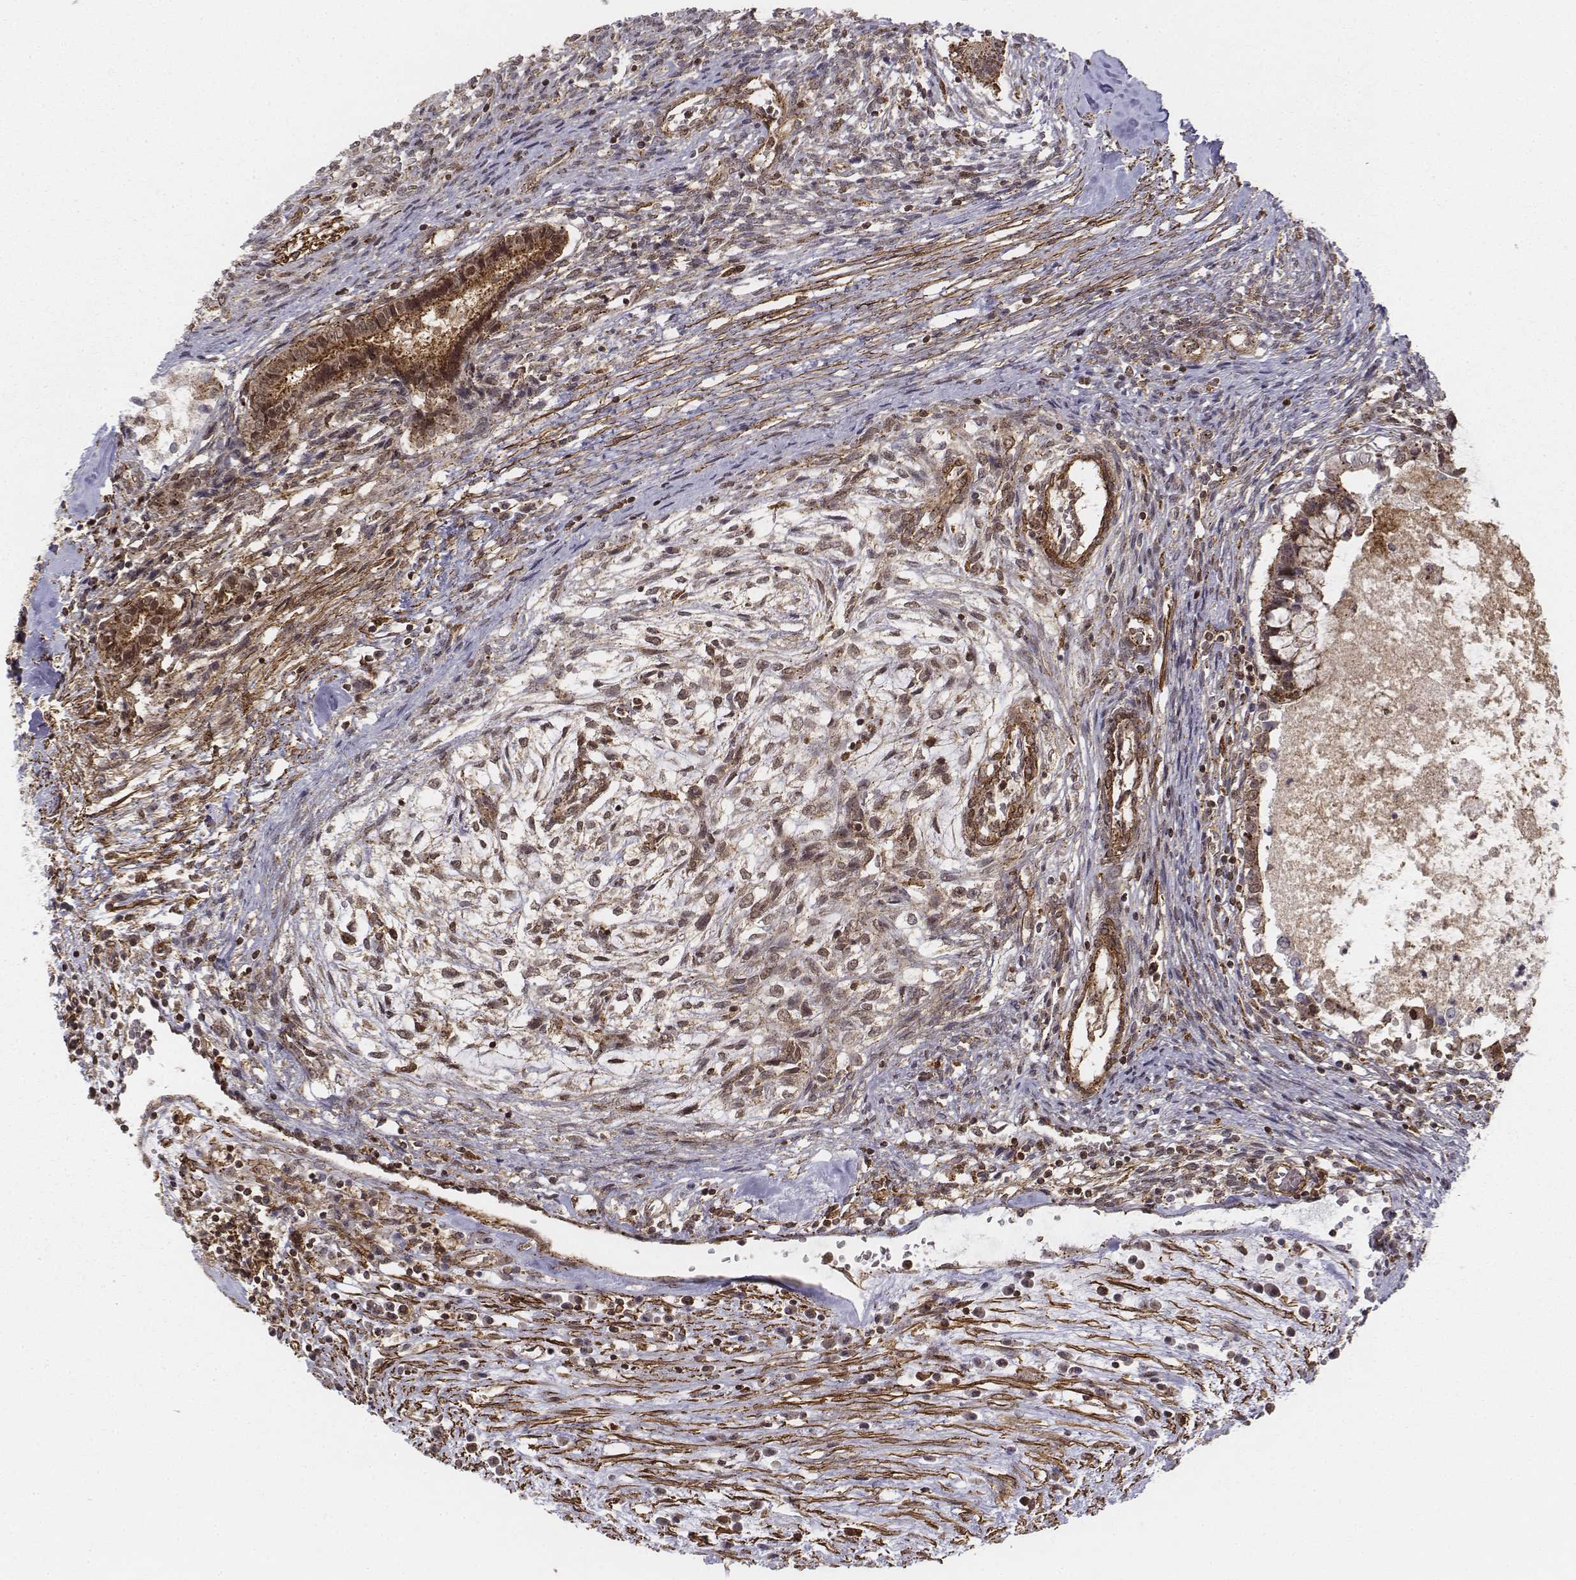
{"staining": {"intensity": "moderate", "quantity": ">75%", "location": "cytoplasmic/membranous,nuclear"}, "tissue": "testis cancer", "cell_type": "Tumor cells", "image_type": "cancer", "snomed": [{"axis": "morphology", "description": "Carcinoma, Embryonal, NOS"}, {"axis": "topography", "description": "Testis"}], "caption": "Testis cancer (embryonal carcinoma) stained for a protein demonstrates moderate cytoplasmic/membranous and nuclear positivity in tumor cells. (DAB (3,3'-diaminobenzidine) = brown stain, brightfield microscopy at high magnification).", "gene": "ZFYVE19", "patient": {"sex": "male", "age": 37}}